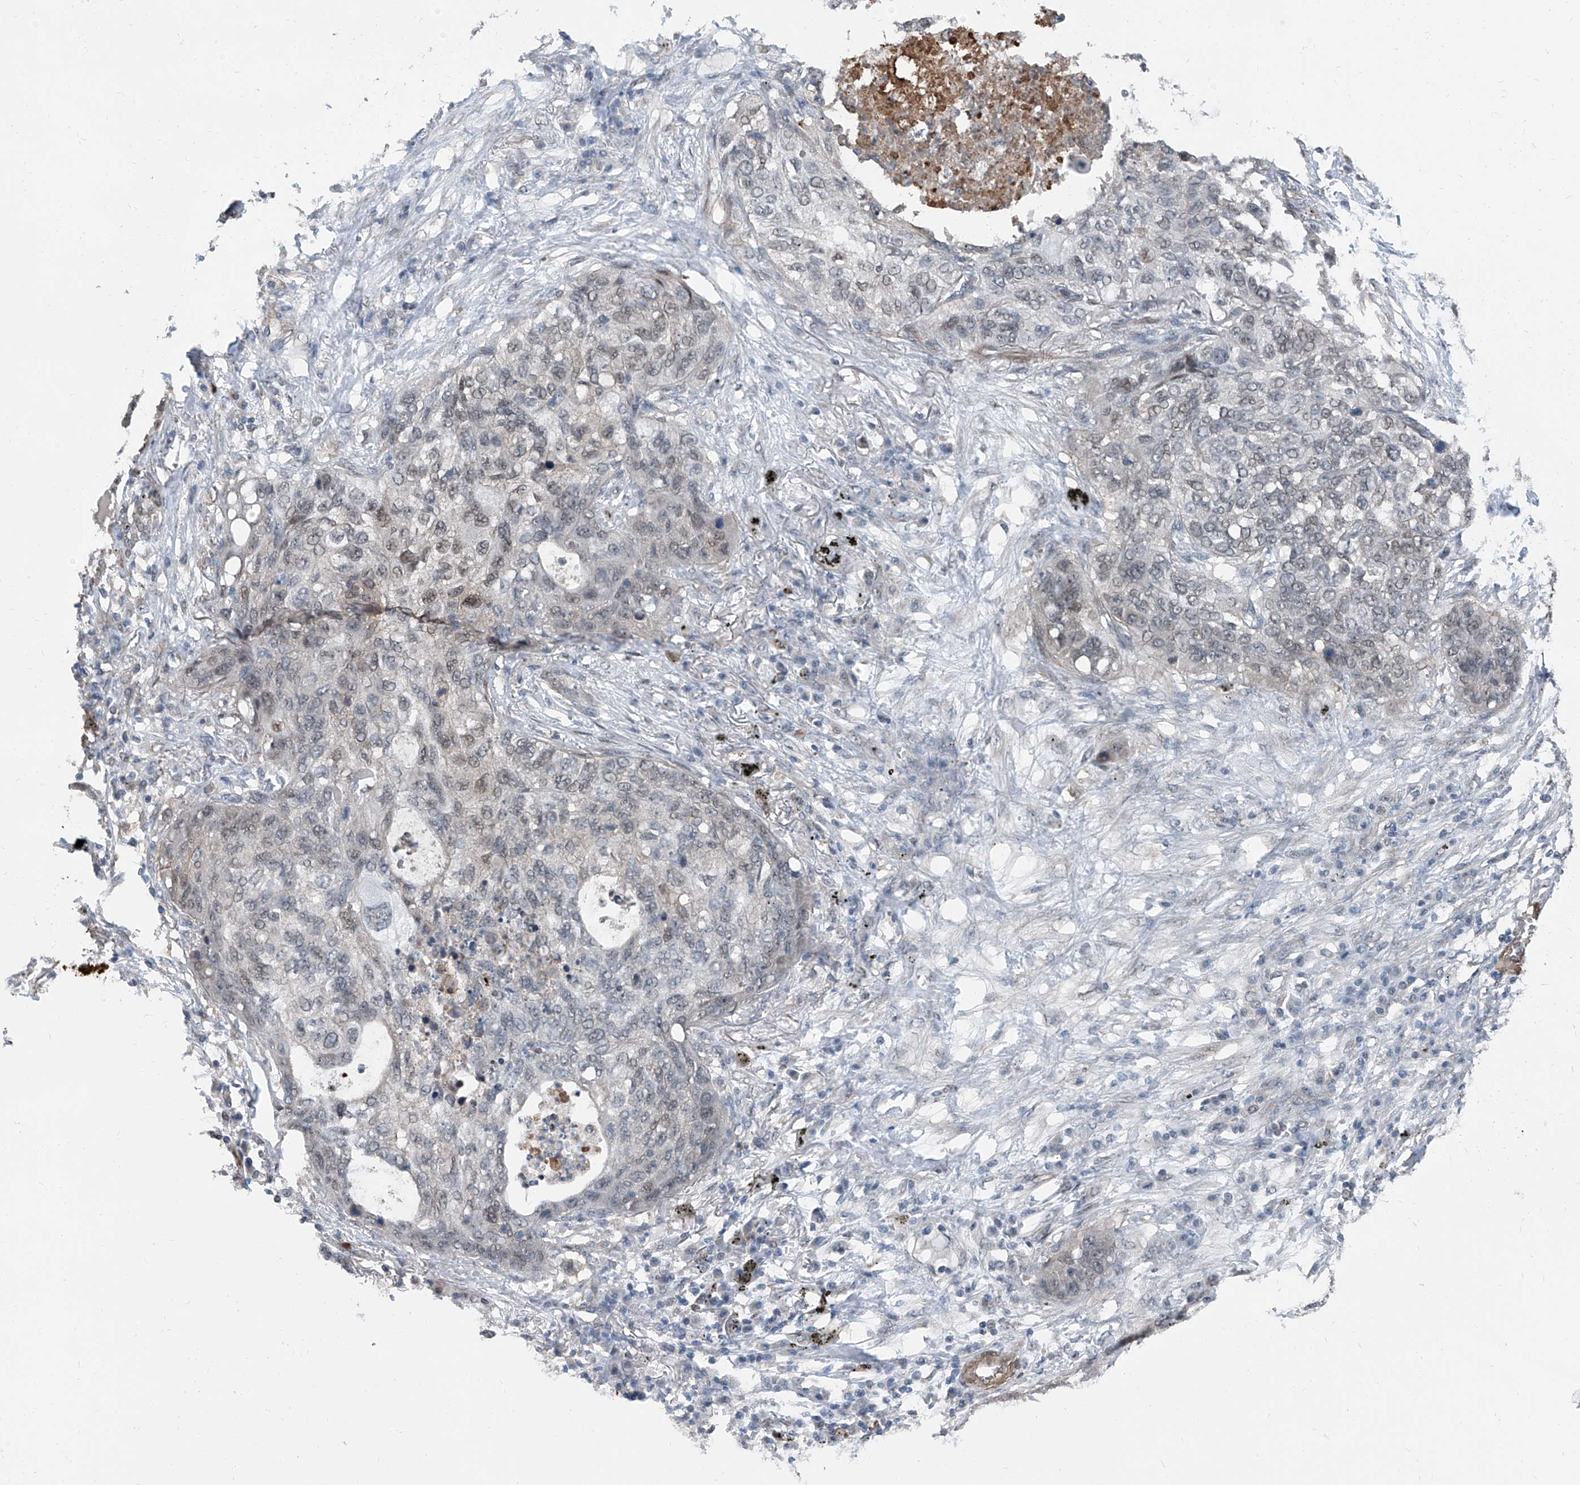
{"staining": {"intensity": "weak", "quantity": "<25%", "location": "nuclear"}, "tissue": "lung cancer", "cell_type": "Tumor cells", "image_type": "cancer", "snomed": [{"axis": "morphology", "description": "Squamous cell carcinoma, NOS"}, {"axis": "topography", "description": "Lung"}], "caption": "Histopathology image shows no significant protein staining in tumor cells of lung cancer.", "gene": "HSPA6", "patient": {"sex": "female", "age": 63}}